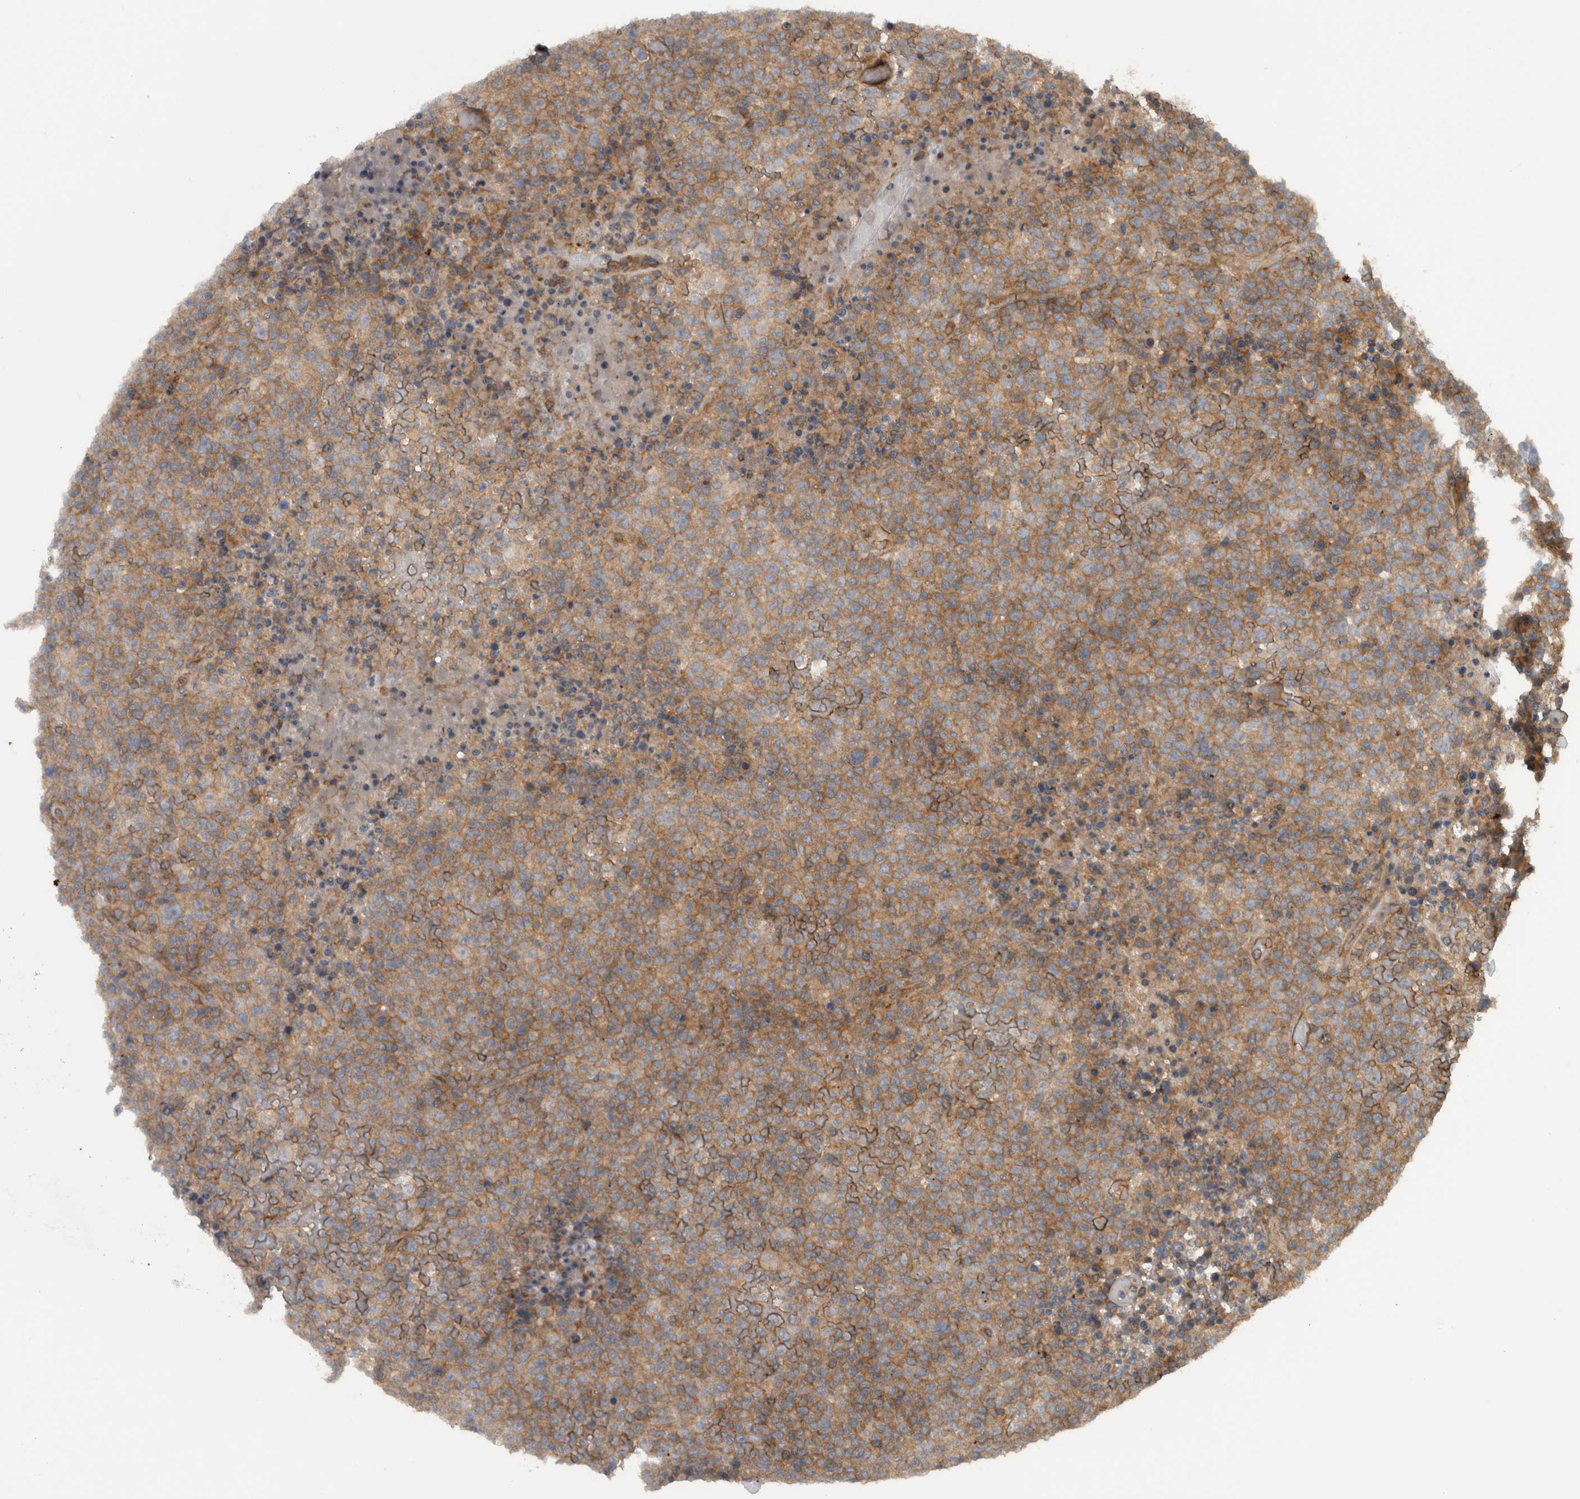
{"staining": {"intensity": "moderate", "quantity": ">75%", "location": "cytoplasmic/membranous"}, "tissue": "lymphoma", "cell_type": "Tumor cells", "image_type": "cancer", "snomed": [{"axis": "morphology", "description": "Malignant lymphoma, non-Hodgkin's type, High grade"}, {"axis": "topography", "description": "Lymph node"}], "caption": "Immunohistochemistry photomicrograph of neoplastic tissue: lymphoma stained using immunohistochemistry exhibits medium levels of moderate protein expression localized specifically in the cytoplasmic/membranous of tumor cells, appearing as a cytoplasmic/membranous brown color.", "gene": "SCARA5", "patient": {"sex": "male", "age": 13}}